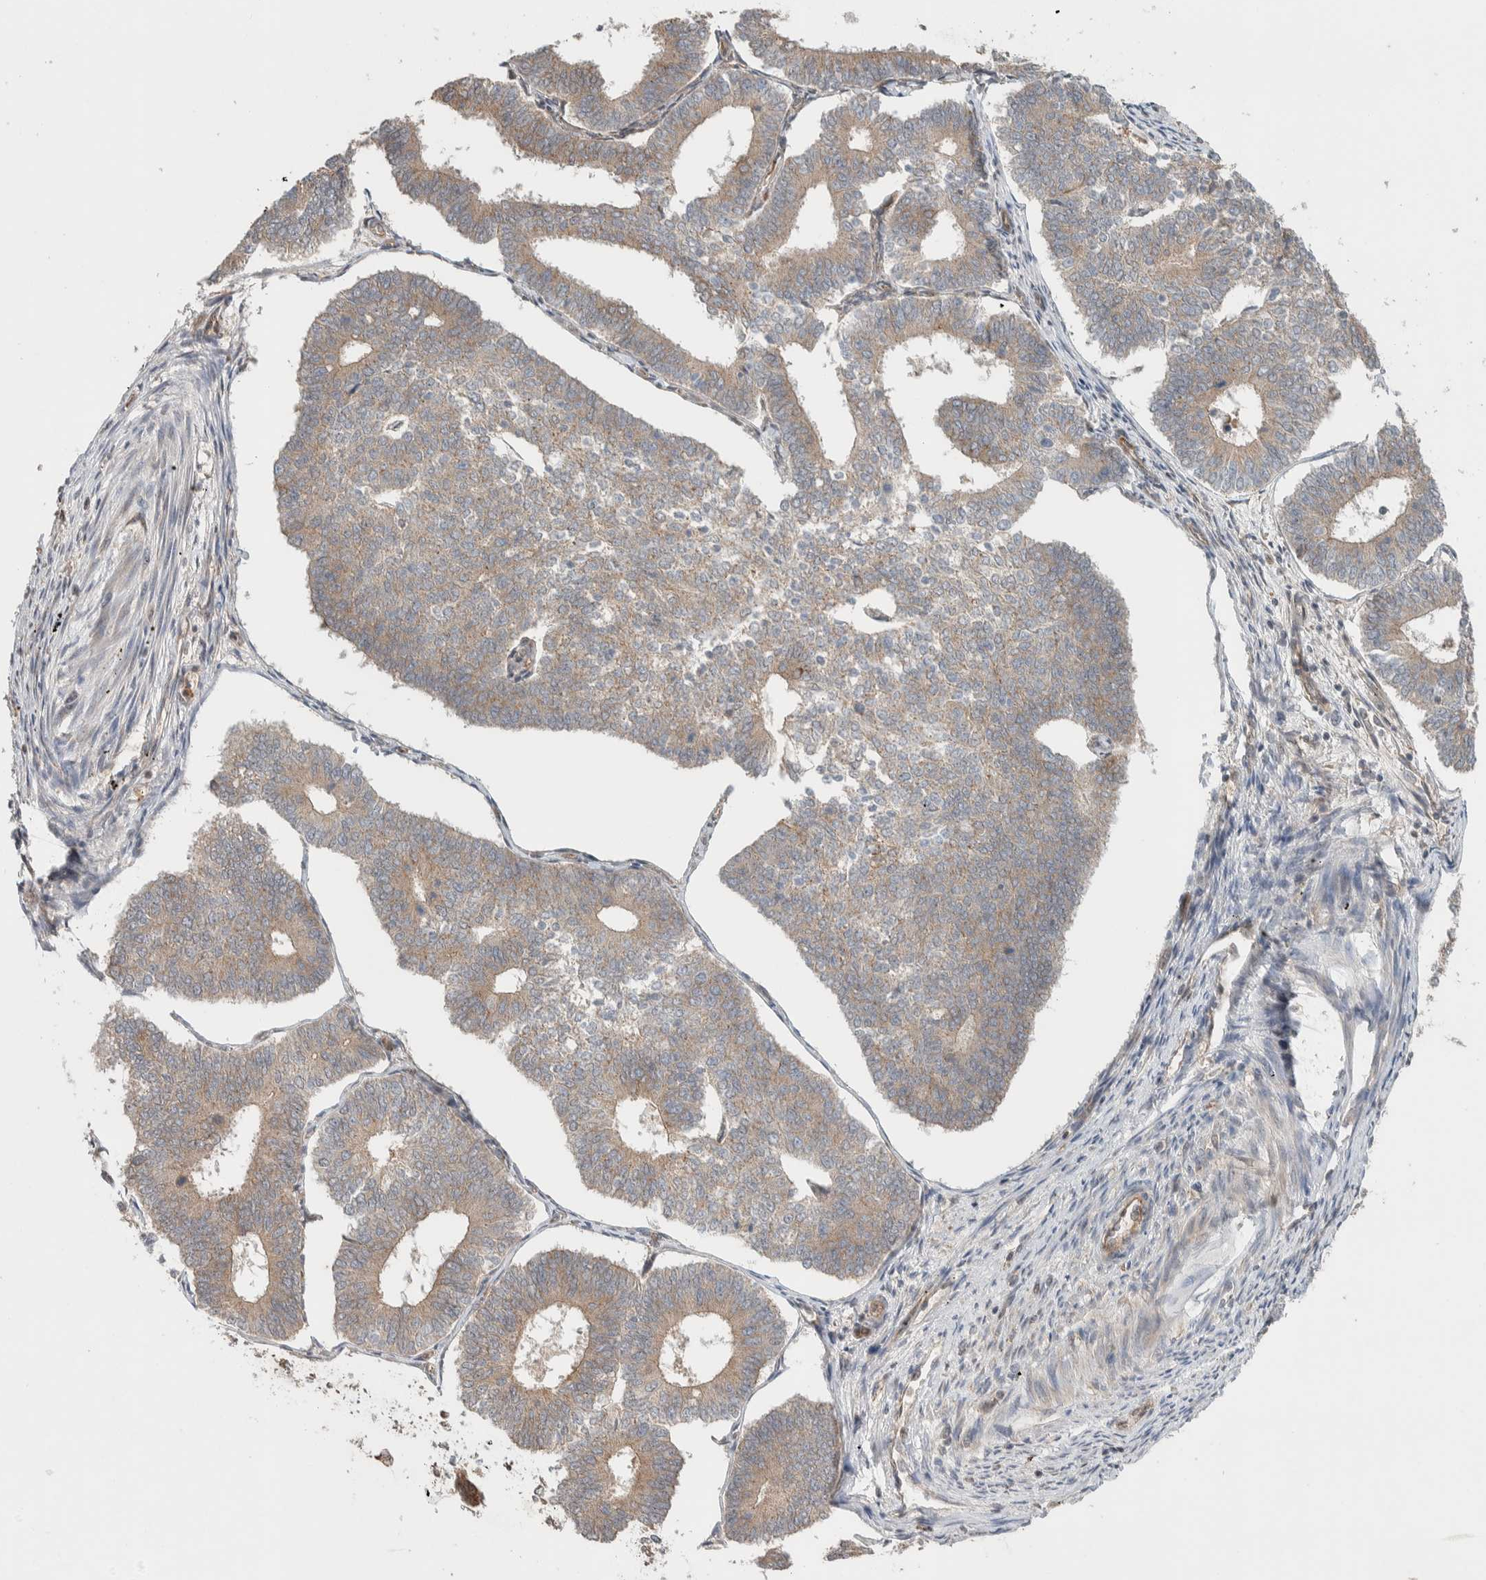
{"staining": {"intensity": "weak", "quantity": ">75%", "location": "cytoplasmic/membranous"}, "tissue": "endometrial cancer", "cell_type": "Tumor cells", "image_type": "cancer", "snomed": [{"axis": "morphology", "description": "Adenocarcinoma, NOS"}, {"axis": "topography", "description": "Endometrium"}], "caption": "The immunohistochemical stain shows weak cytoplasmic/membranous staining in tumor cells of endometrial adenocarcinoma tissue. (Stains: DAB (3,3'-diaminobenzidine) in brown, nuclei in blue, Microscopy: brightfield microscopy at high magnification).", "gene": "DEPTOR", "patient": {"sex": "female", "age": 70}}